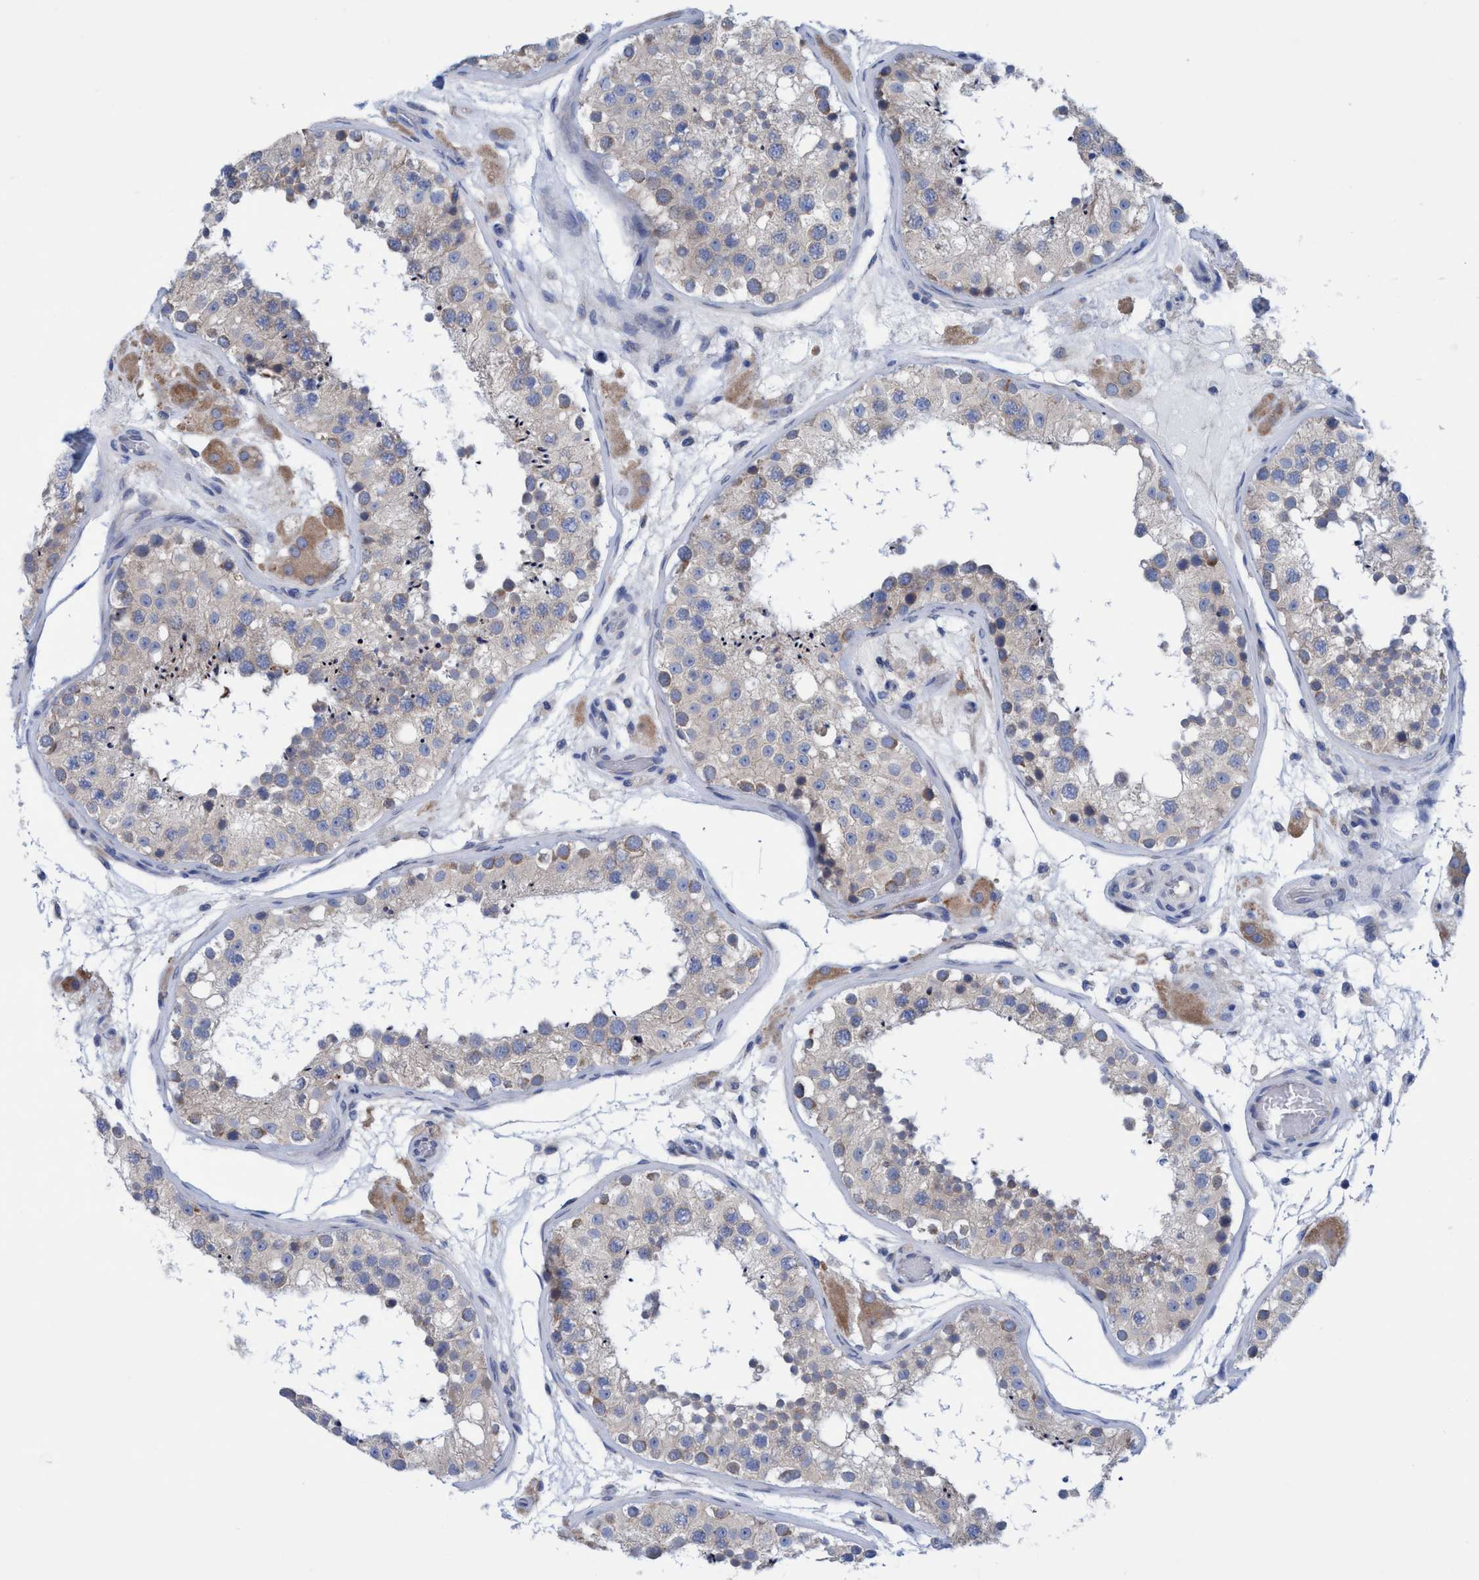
{"staining": {"intensity": "weak", "quantity": "25%-75%", "location": "cytoplasmic/membranous"}, "tissue": "testis", "cell_type": "Cells in seminiferous ducts", "image_type": "normal", "snomed": [{"axis": "morphology", "description": "Normal tissue, NOS"}, {"axis": "topography", "description": "Testis"}, {"axis": "topography", "description": "Epididymis"}], "caption": "The photomicrograph exhibits immunohistochemical staining of unremarkable testis. There is weak cytoplasmic/membranous staining is identified in about 25%-75% of cells in seminiferous ducts.", "gene": "RSAD1", "patient": {"sex": "male", "age": 26}}